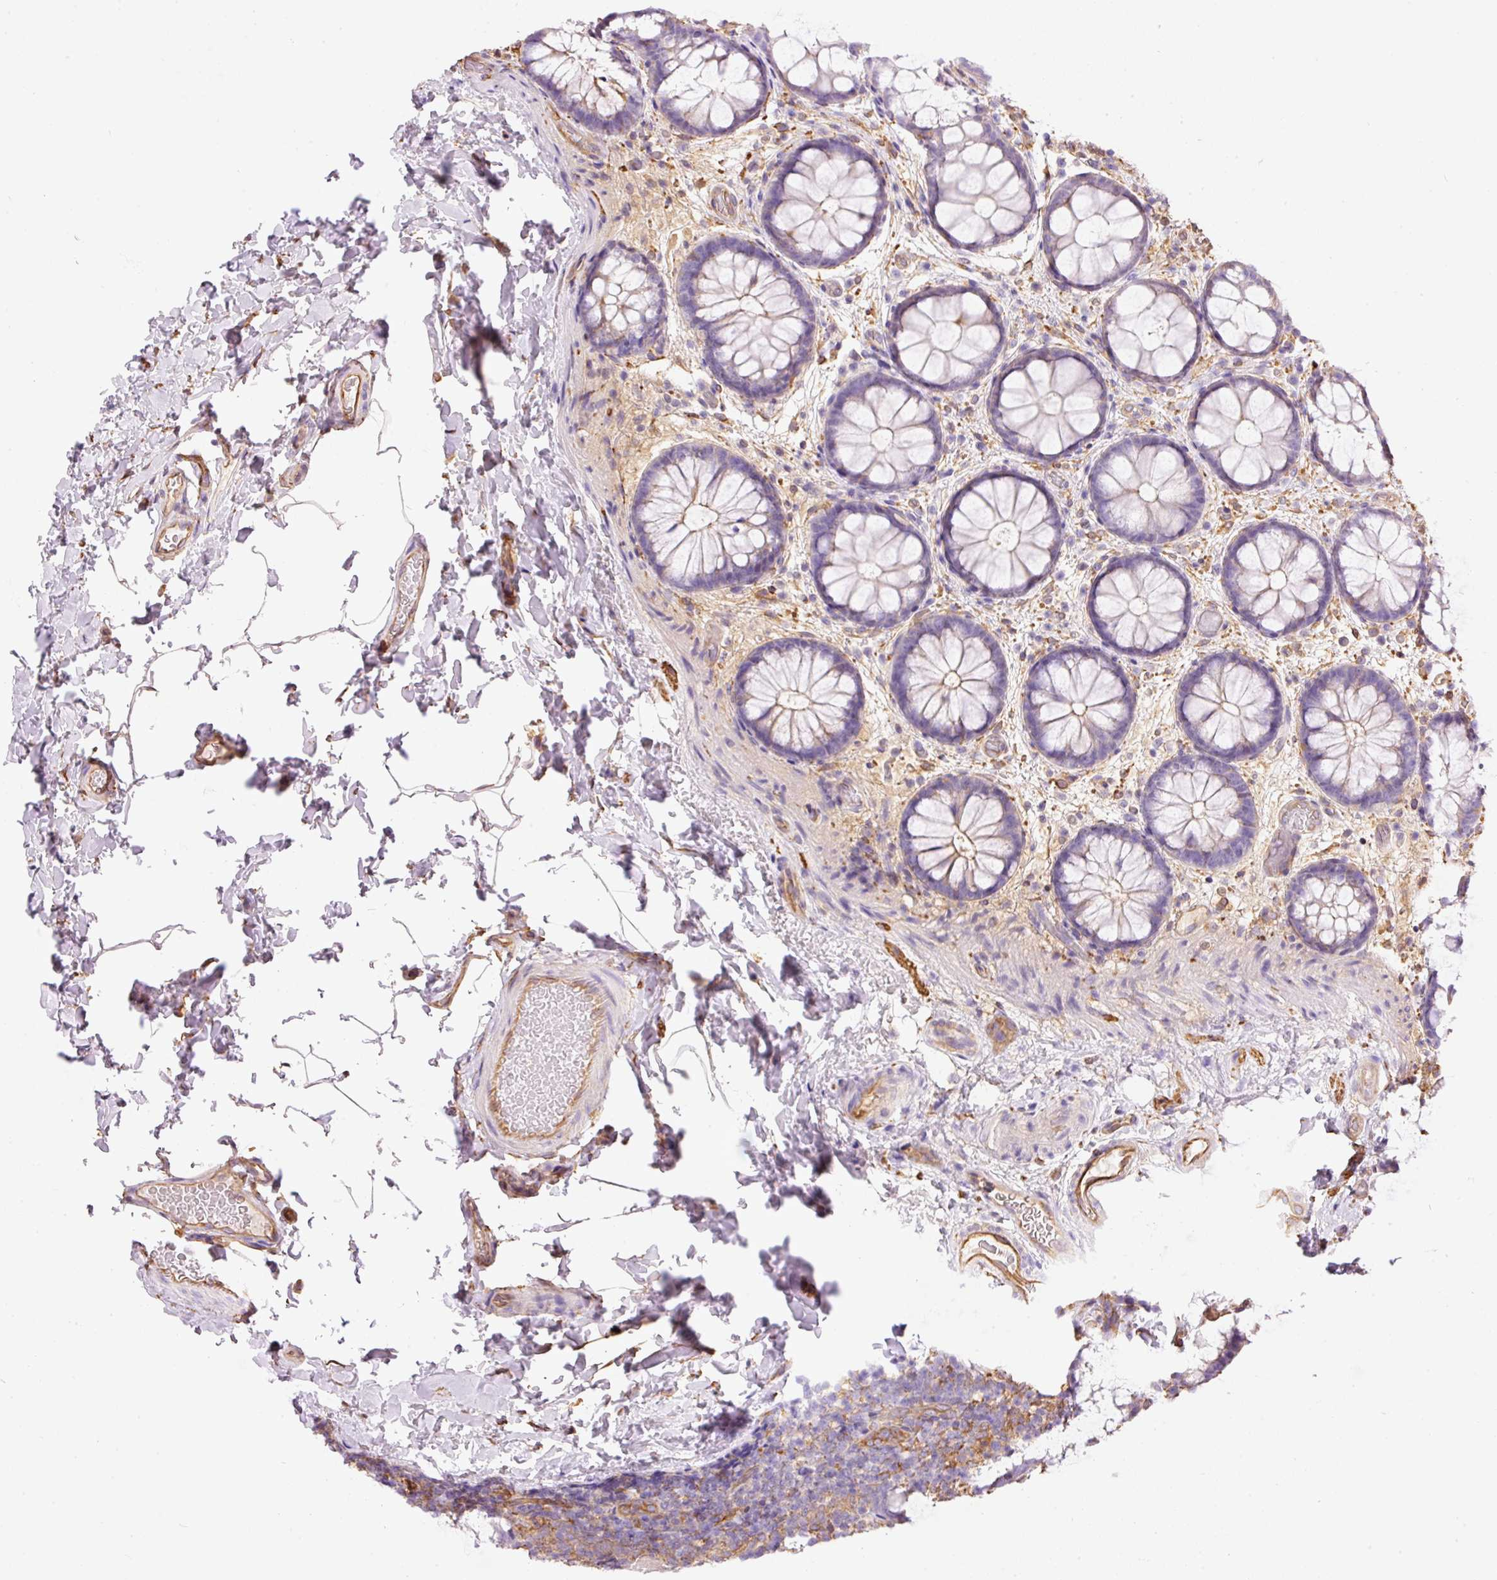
{"staining": {"intensity": "moderate", "quantity": ">75%", "location": "cytoplasmic/membranous"}, "tissue": "colon", "cell_type": "Endothelial cells", "image_type": "normal", "snomed": [{"axis": "morphology", "description": "Normal tissue, NOS"}, {"axis": "topography", "description": "Colon"}], "caption": "IHC staining of unremarkable colon, which demonstrates medium levels of moderate cytoplasmic/membranous expression in about >75% of endothelial cells indicating moderate cytoplasmic/membranous protein staining. The staining was performed using DAB (3,3'-diaminobenzidine) (brown) for protein detection and nuclei were counterstained in hematoxylin (blue).", "gene": "ENSG00000249624", "patient": {"sex": "male", "age": 46}}